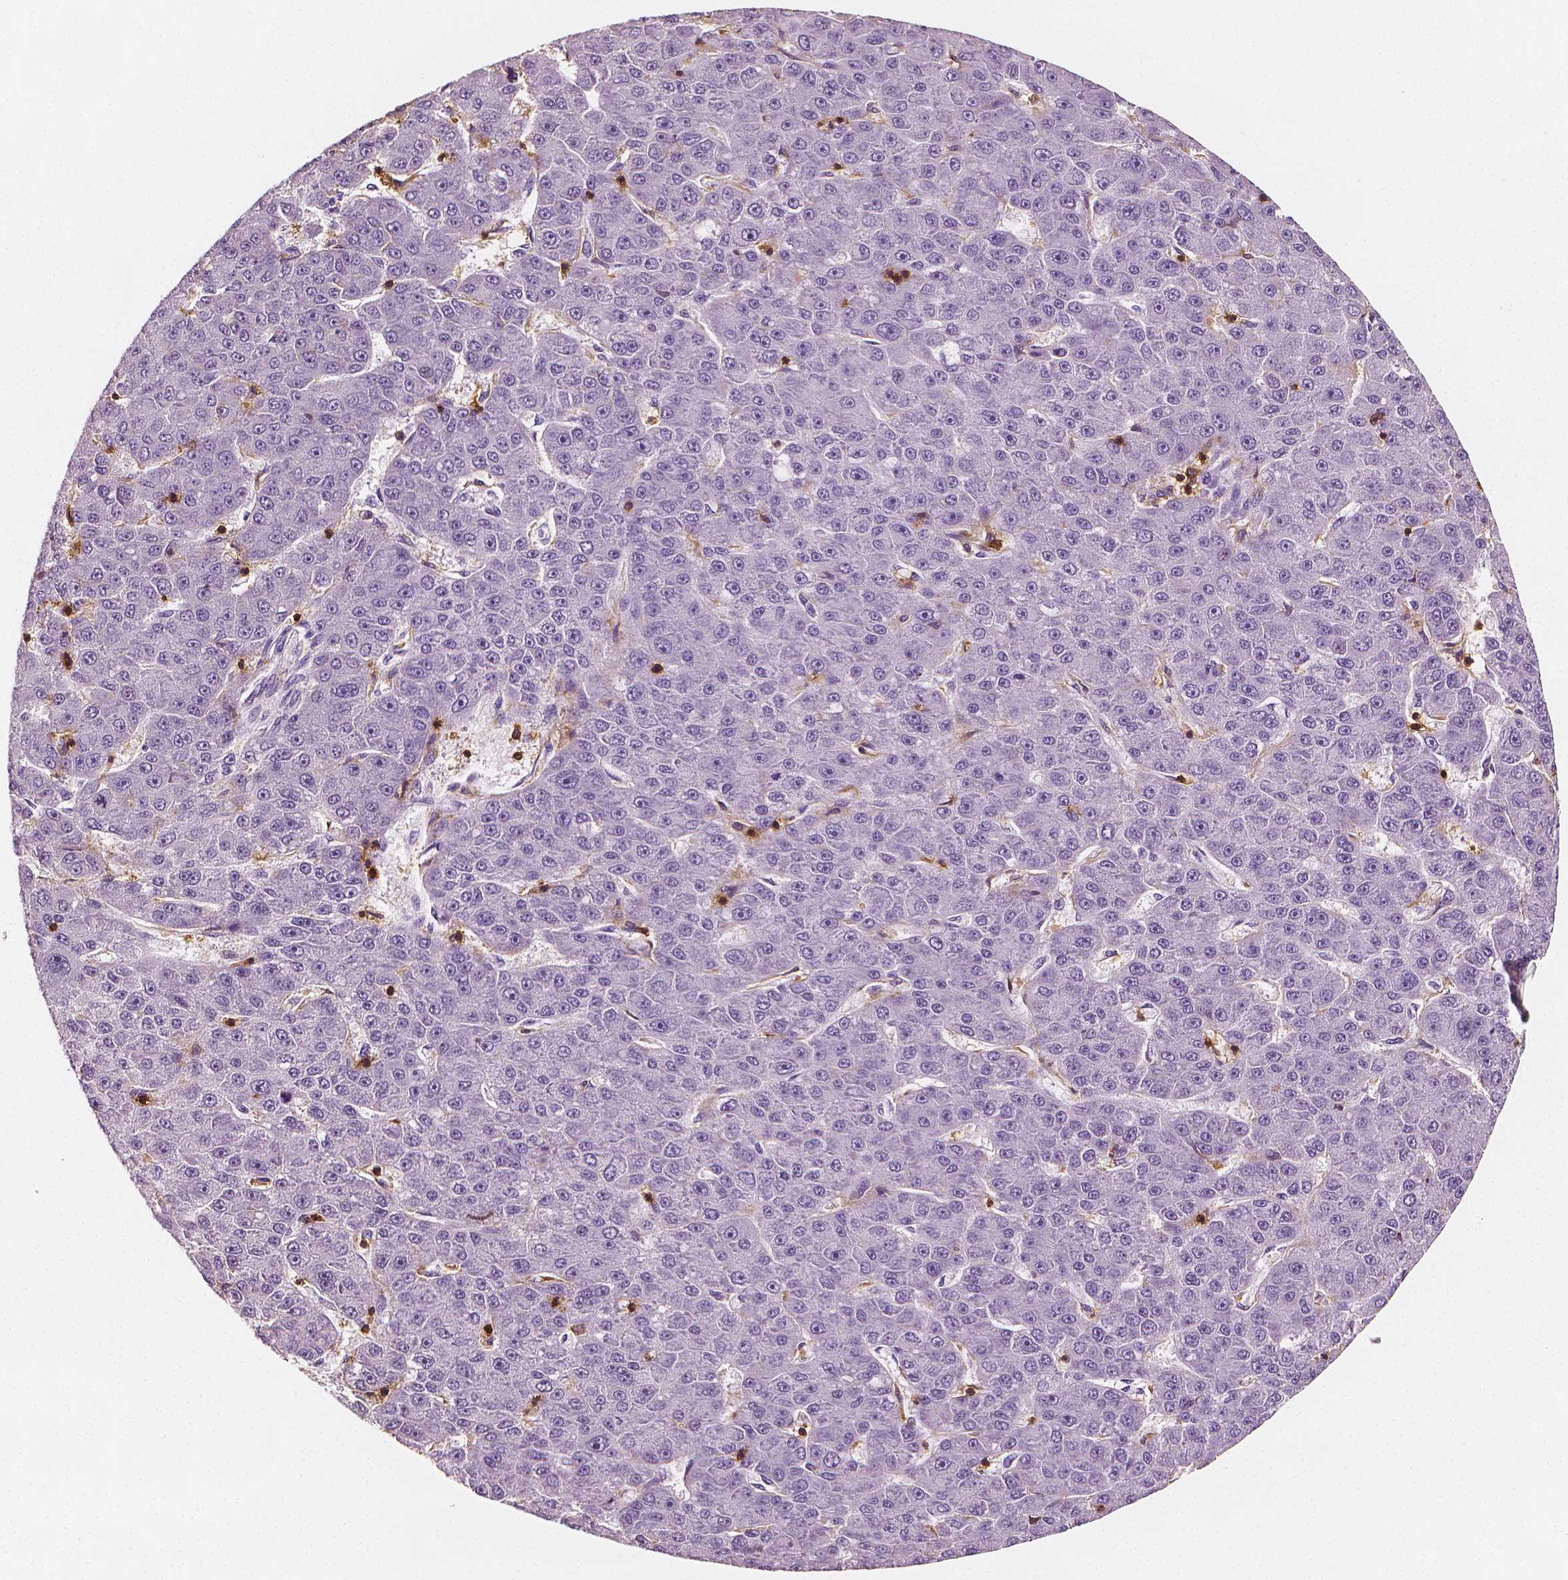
{"staining": {"intensity": "negative", "quantity": "none", "location": "none"}, "tissue": "liver cancer", "cell_type": "Tumor cells", "image_type": "cancer", "snomed": [{"axis": "morphology", "description": "Carcinoma, Hepatocellular, NOS"}, {"axis": "topography", "description": "Liver"}], "caption": "An immunohistochemistry (IHC) image of liver hepatocellular carcinoma is shown. There is no staining in tumor cells of liver hepatocellular carcinoma.", "gene": "PTPRC", "patient": {"sex": "male", "age": 67}}